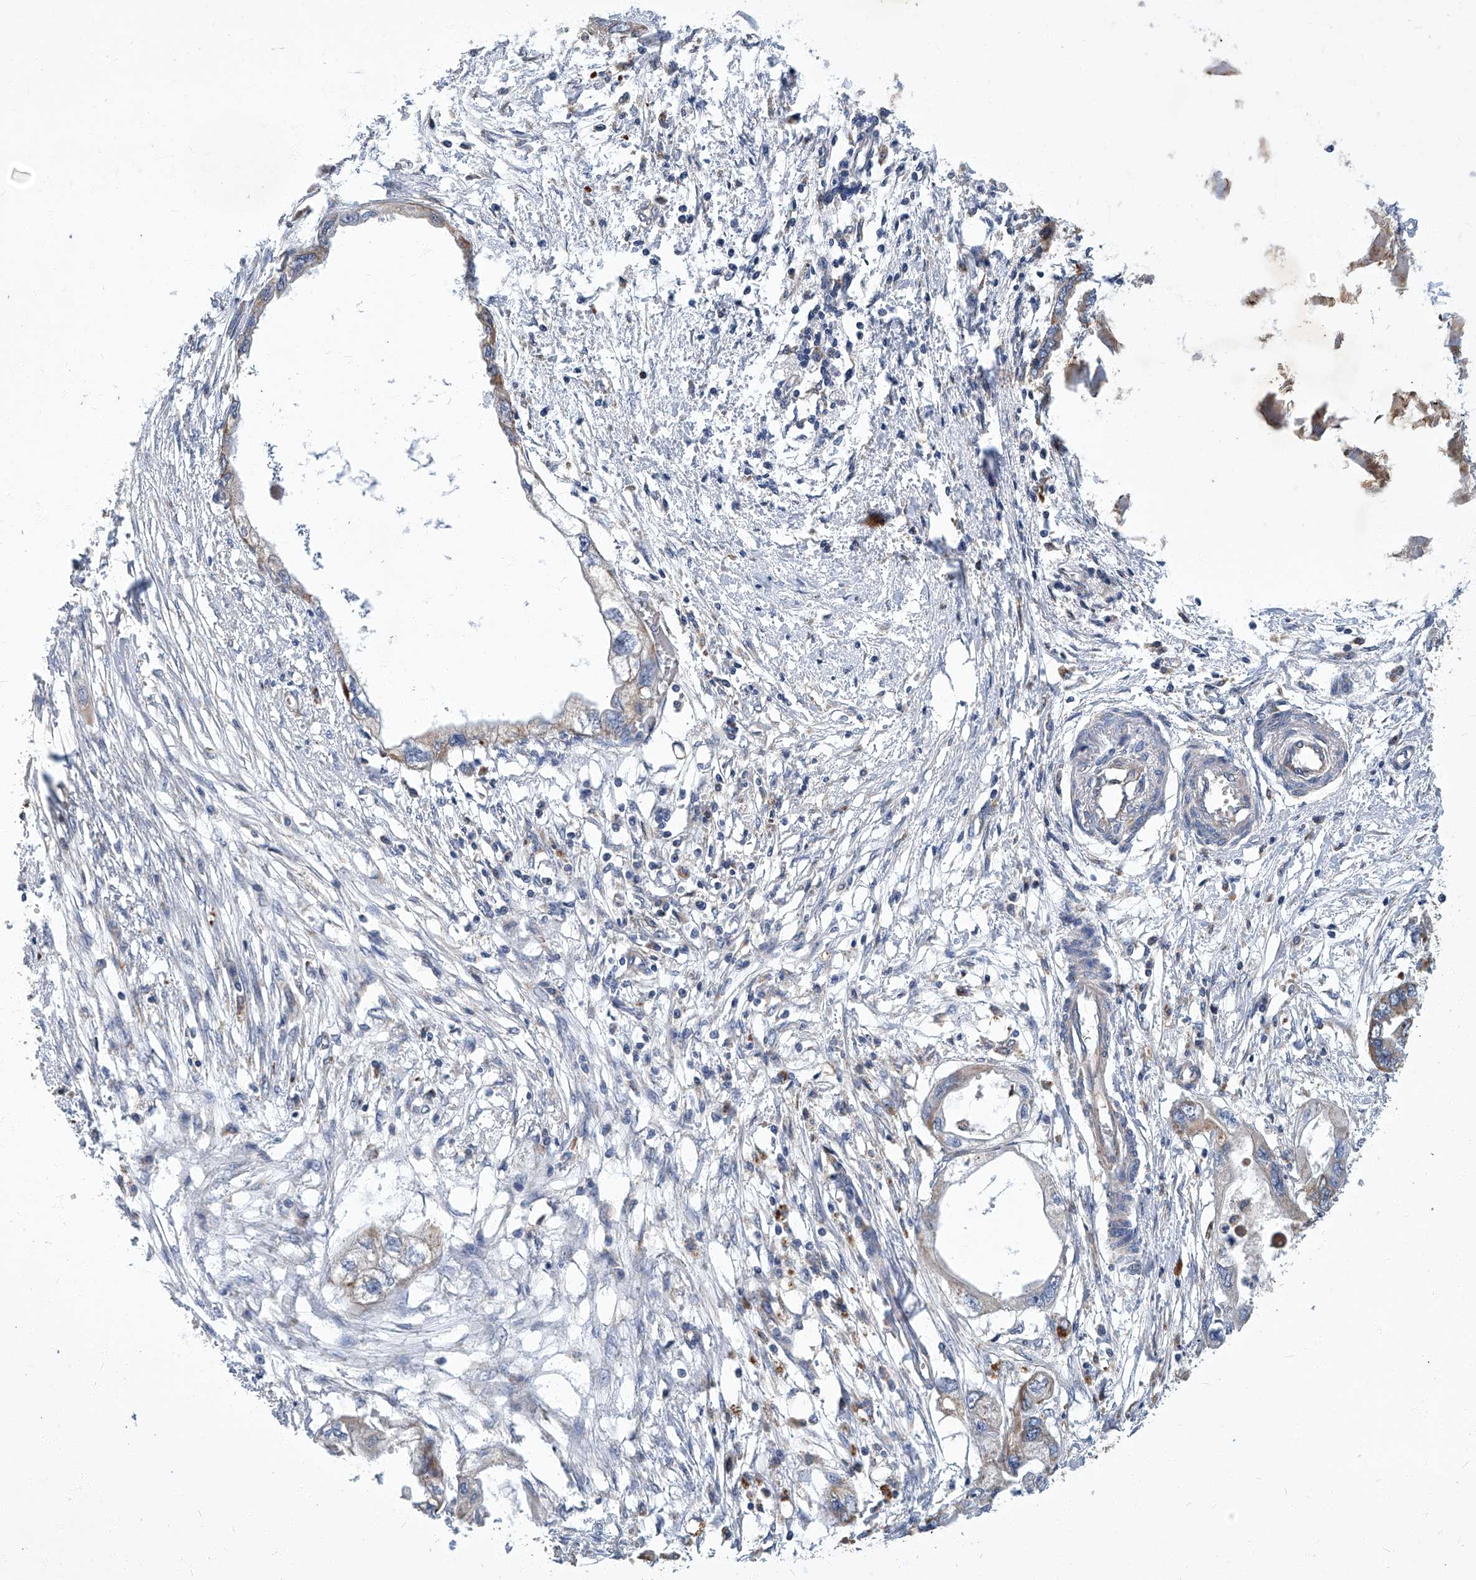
{"staining": {"intensity": "weak", "quantity": "<25%", "location": "cytoplasmic/membranous"}, "tissue": "endometrial cancer", "cell_type": "Tumor cells", "image_type": "cancer", "snomed": [{"axis": "morphology", "description": "Adenocarcinoma, NOS"}, {"axis": "morphology", "description": "Adenocarcinoma, metastatic, NOS"}, {"axis": "topography", "description": "Adipose tissue"}, {"axis": "topography", "description": "Endometrium"}], "caption": "Tumor cells show no significant protein staining in endometrial cancer. Nuclei are stained in blue.", "gene": "TNFRSF13B", "patient": {"sex": "female", "age": 67}}